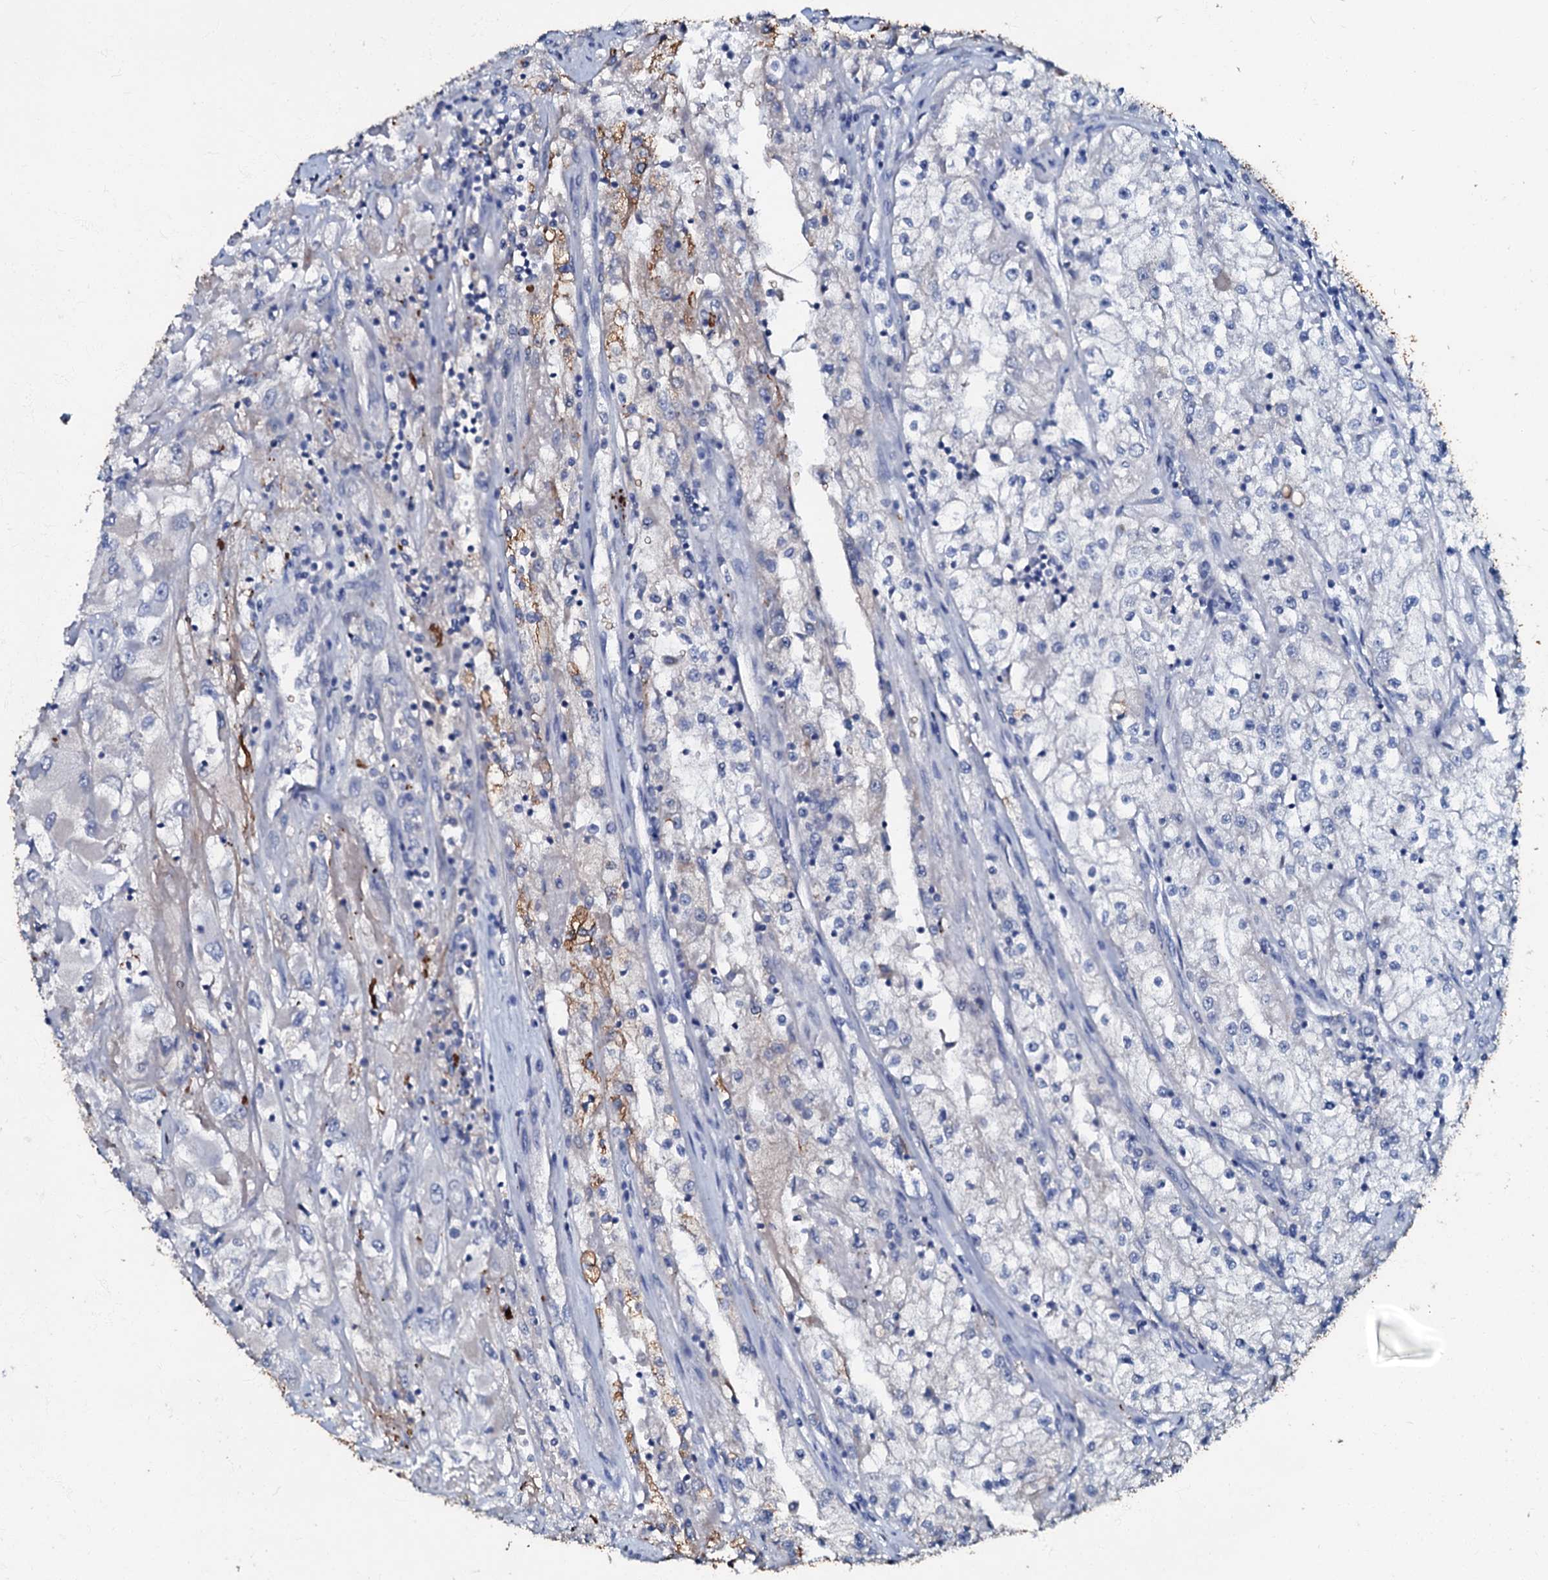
{"staining": {"intensity": "negative", "quantity": "none", "location": "none"}, "tissue": "renal cancer", "cell_type": "Tumor cells", "image_type": "cancer", "snomed": [{"axis": "morphology", "description": "Adenocarcinoma, NOS"}, {"axis": "topography", "description": "Kidney"}], "caption": "Immunohistochemical staining of renal cancer shows no significant staining in tumor cells.", "gene": "MANSC4", "patient": {"sex": "female", "age": 52}}